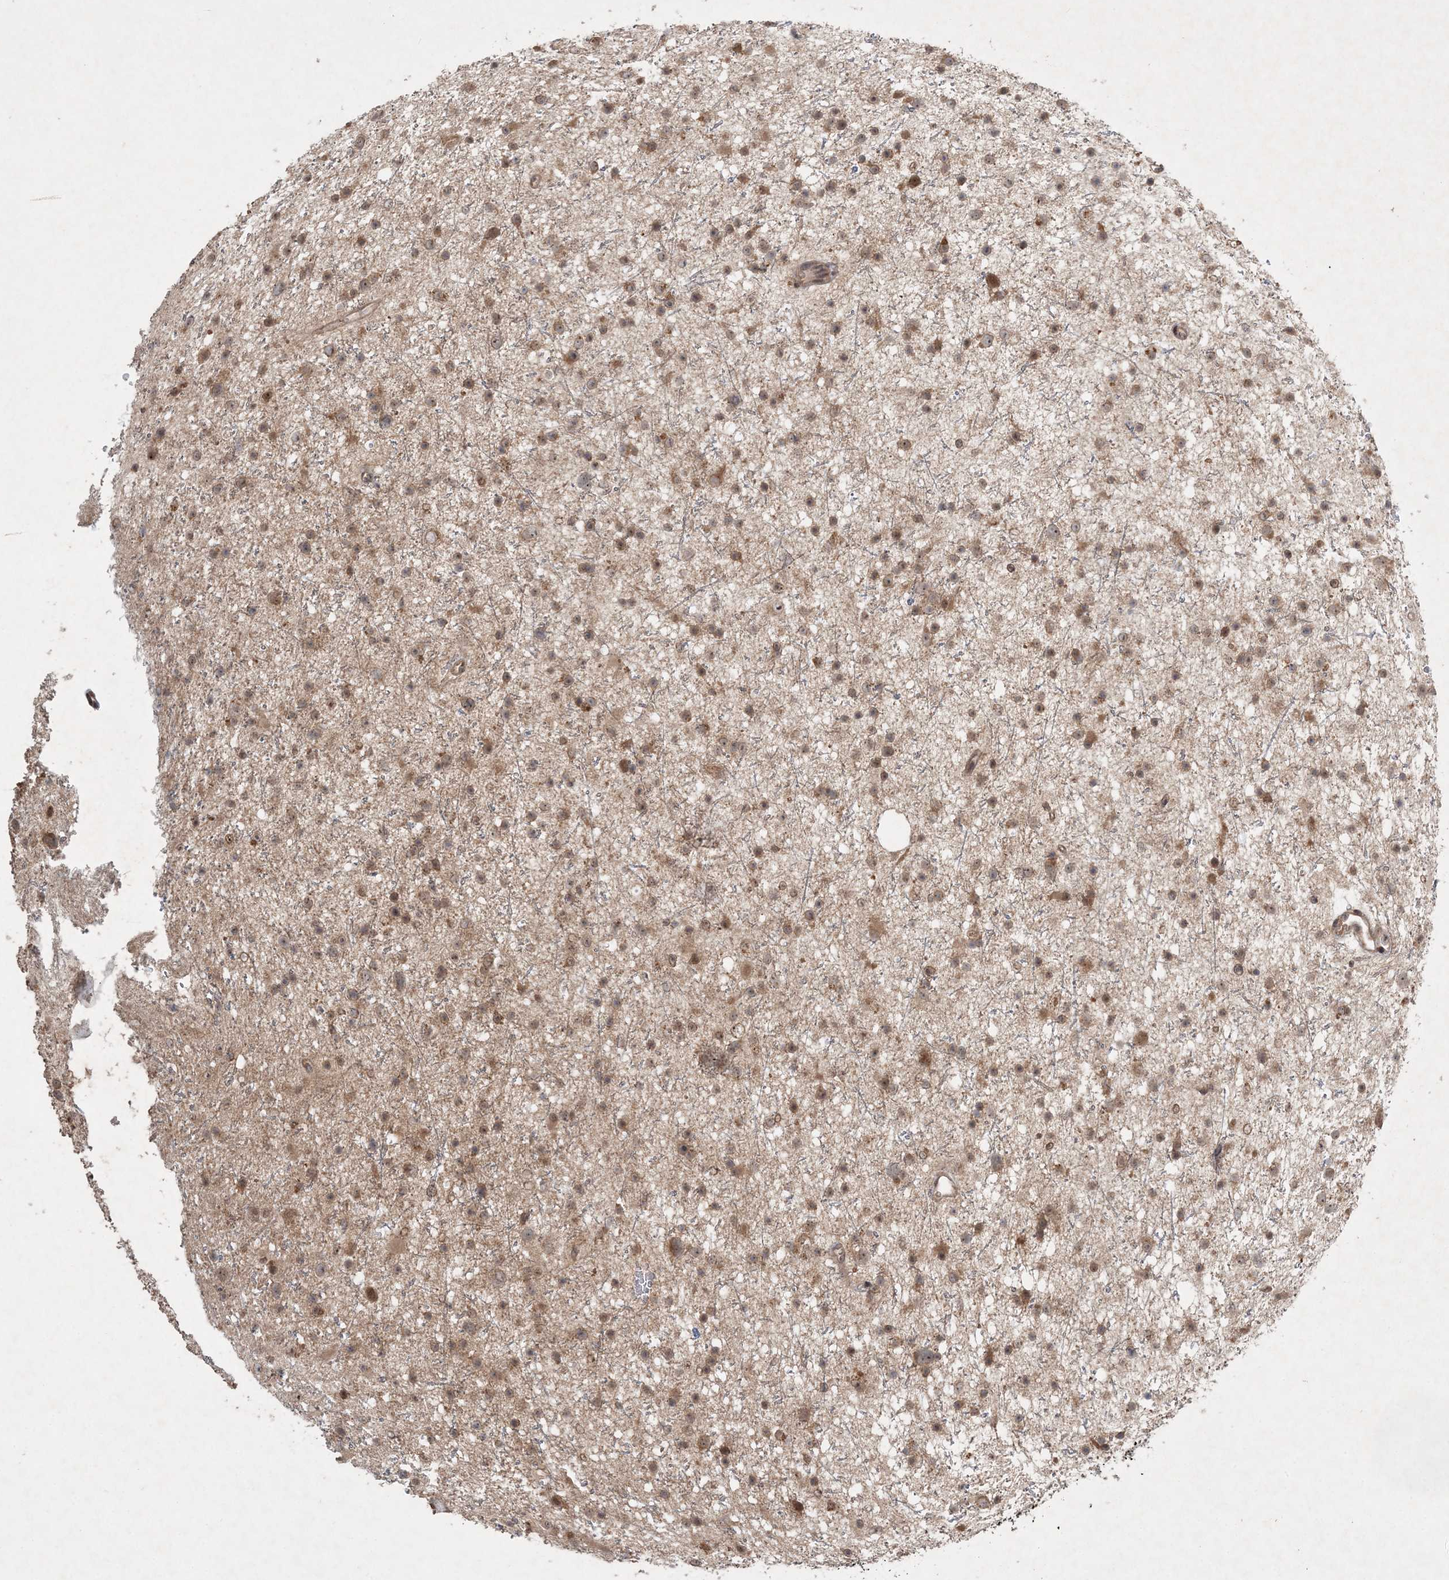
{"staining": {"intensity": "moderate", "quantity": ">75%", "location": "cytoplasmic/membranous,nuclear"}, "tissue": "glioma", "cell_type": "Tumor cells", "image_type": "cancer", "snomed": [{"axis": "morphology", "description": "Glioma, malignant, Low grade"}, {"axis": "topography", "description": "Cerebral cortex"}], "caption": "Immunohistochemical staining of human malignant low-grade glioma demonstrates medium levels of moderate cytoplasmic/membranous and nuclear staining in about >75% of tumor cells.", "gene": "UBR3", "patient": {"sex": "female", "age": 39}}